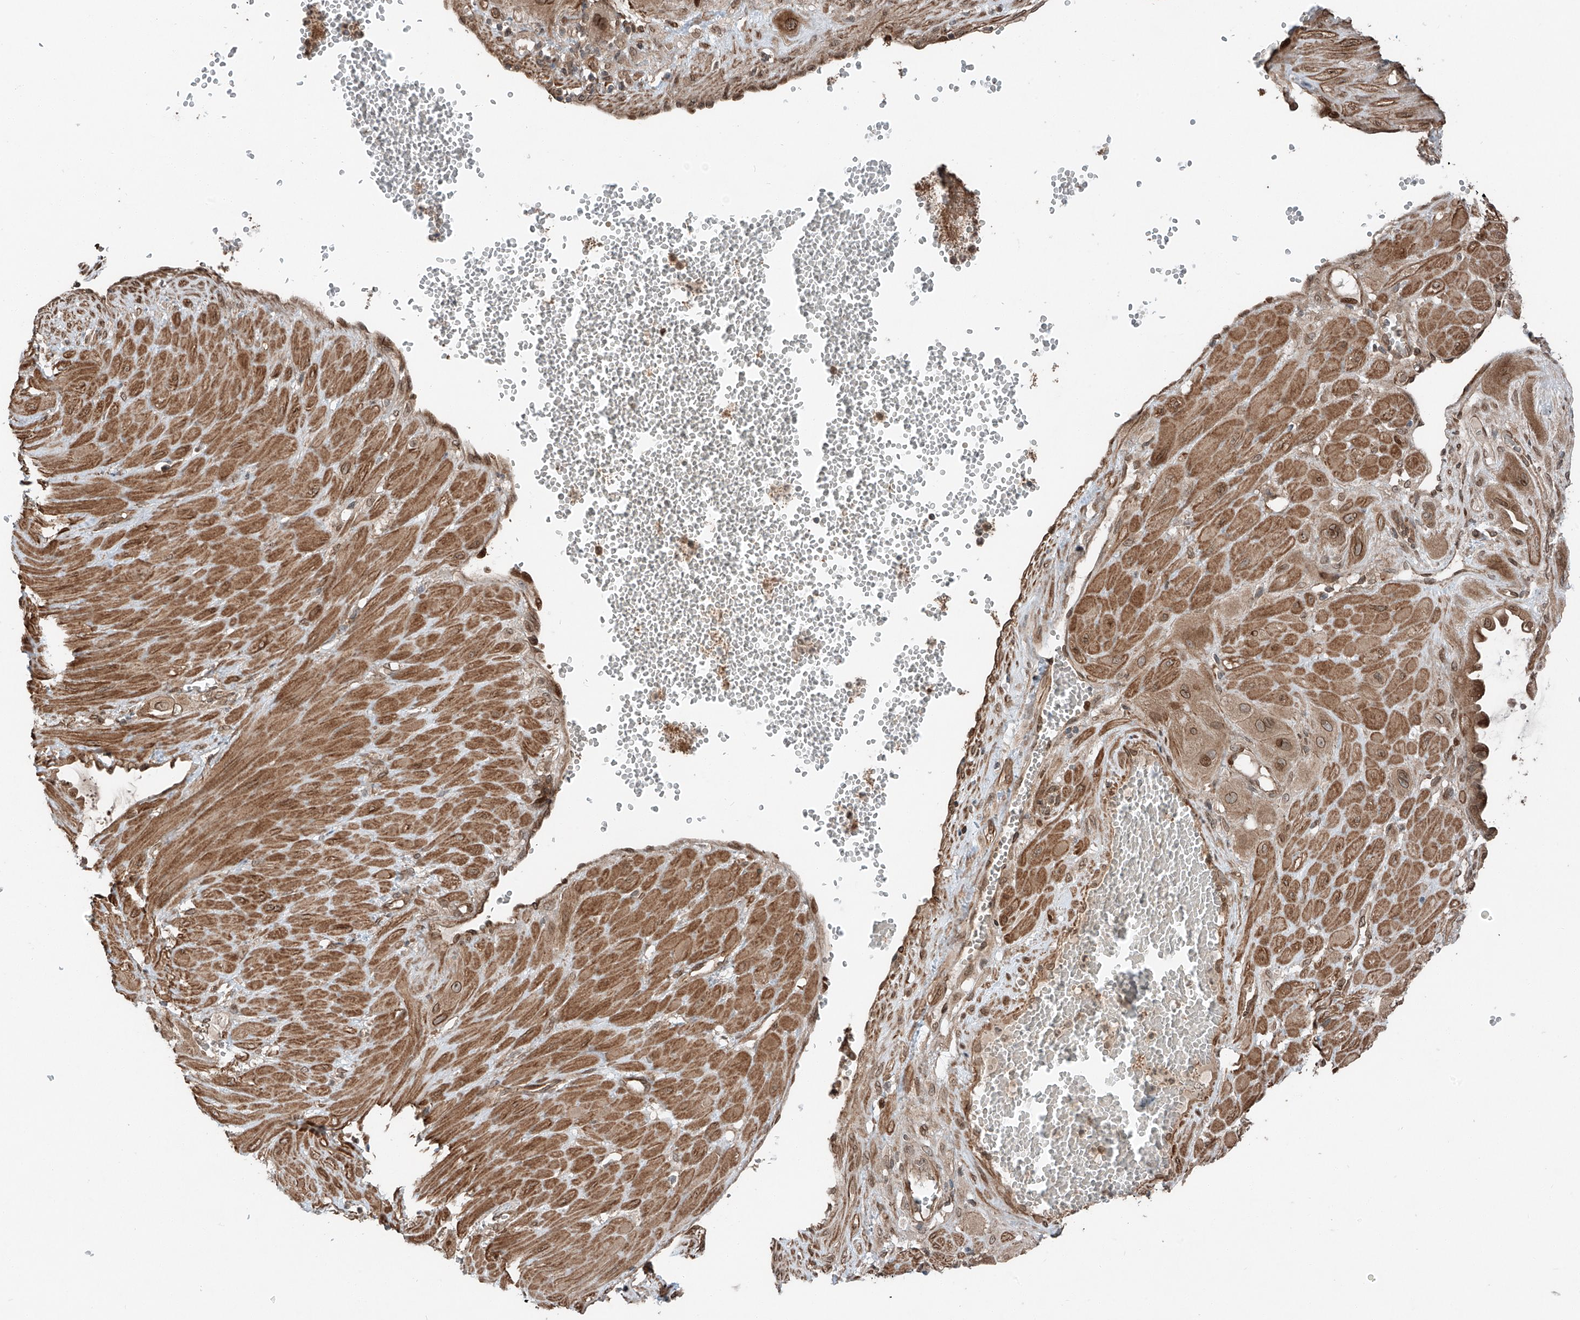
{"staining": {"intensity": "moderate", "quantity": ">75%", "location": "cytoplasmic/membranous,nuclear"}, "tissue": "cervical cancer", "cell_type": "Tumor cells", "image_type": "cancer", "snomed": [{"axis": "morphology", "description": "Squamous cell carcinoma, NOS"}, {"axis": "topography", "description": "Cervix"}], "caption": "IHC of cervical squamous cell carcinoma exhibits medium levels of moderate cytoplasmic/membranous and nuclear expression in approximately >75% of tumor cells.", "gene": "CEP162", "patient": {"sex": "female", "age": 34}}